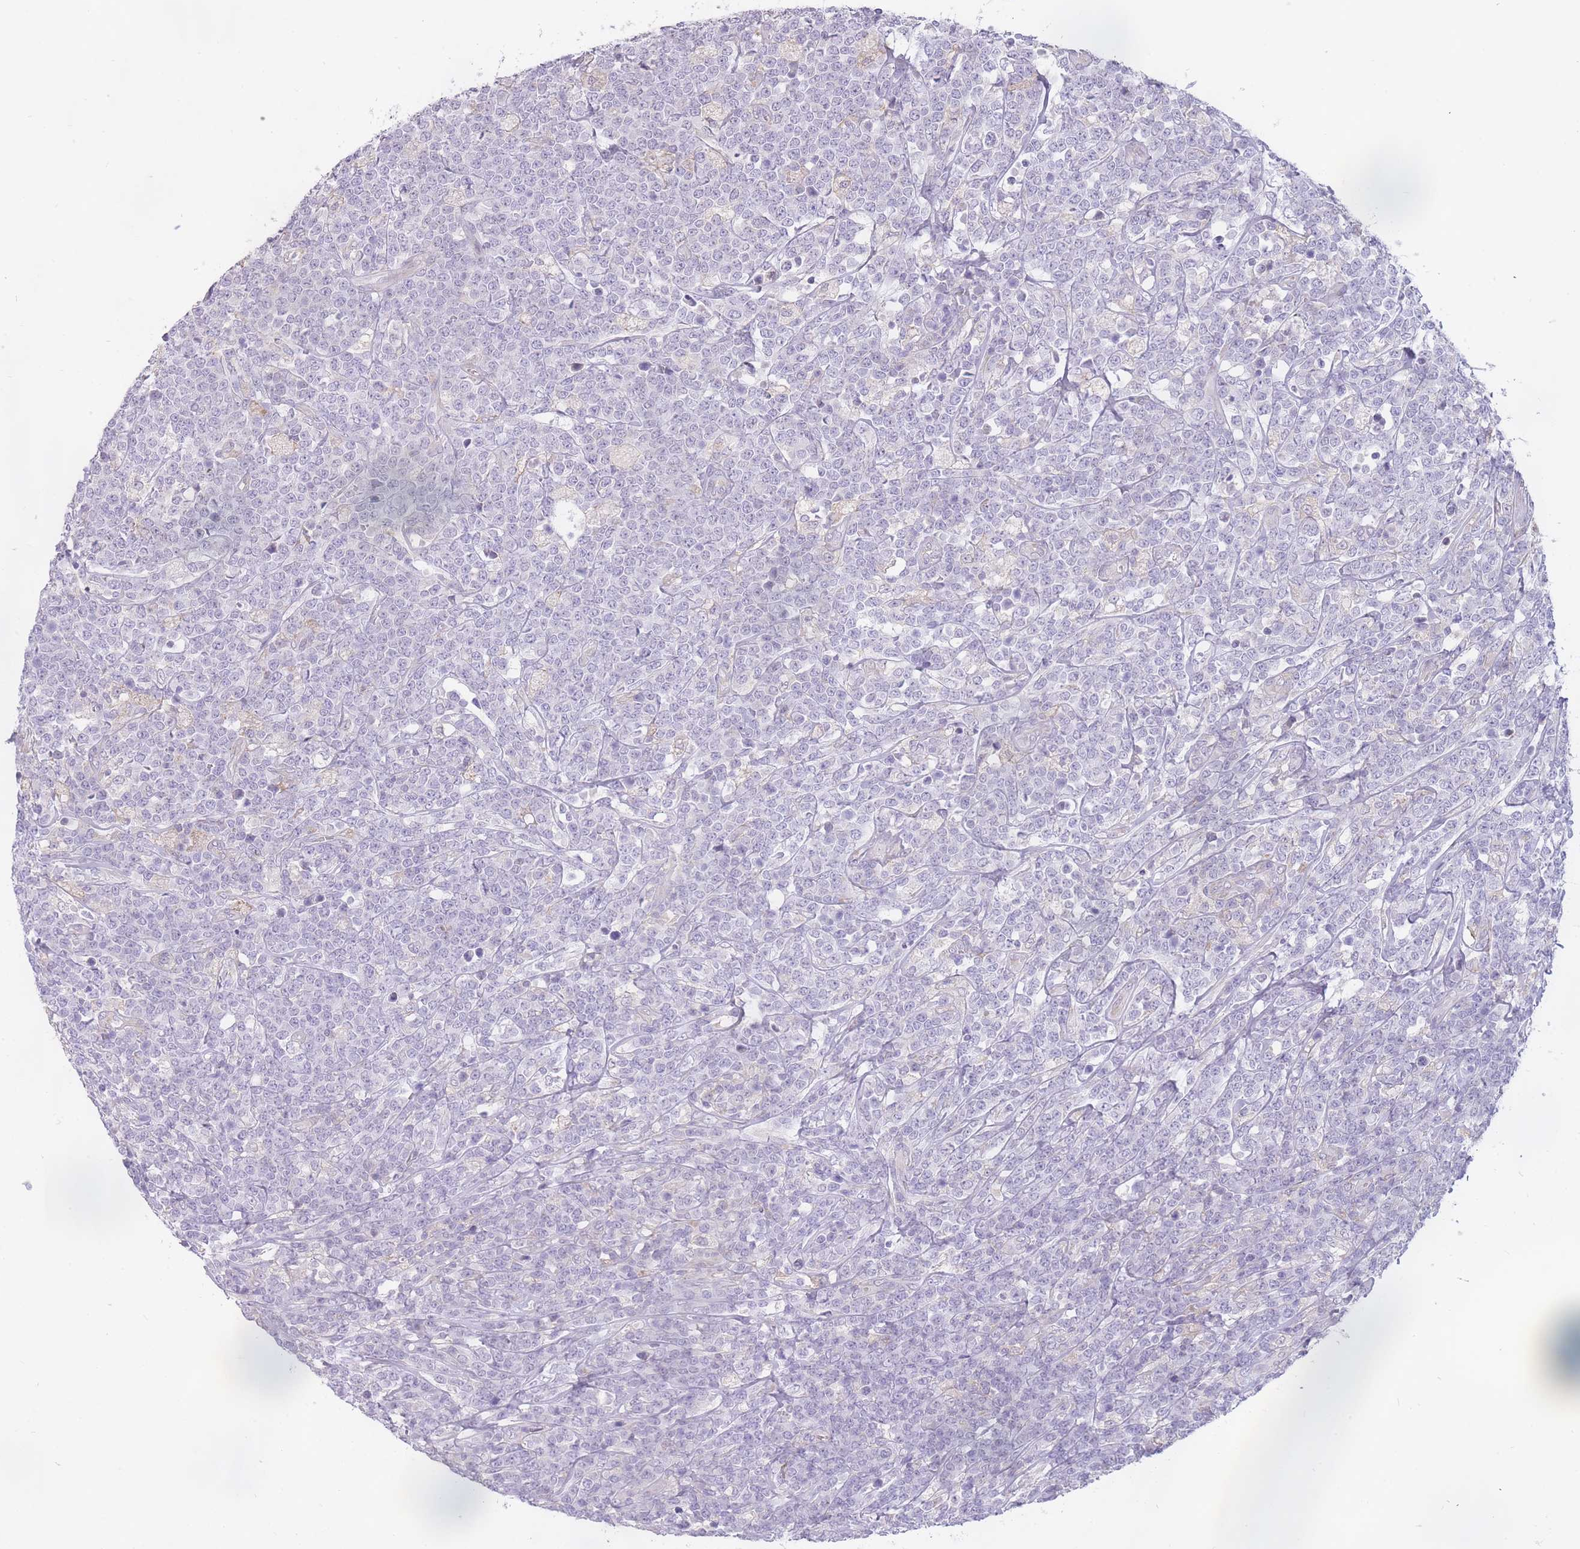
{"staining": {"intensity": "negative", "quantity": "none", "location": "none"}, "tissue": "lymphoma", "cell_type": "Tumor cells", "image_type": "cancer", "snomed": [{"axis": "morphology", "description": "Malignant lymphoma, non-Hodgkin's type, High grade"}, {"axis": "topography", "description": "Small intestine"}], "caption": "Image shows no significant protein staining in tumor cells of lymphoma. (DAB immunohistochemistry with hematoxylin counter stain).", "gene": "TRAPPC5", "patient": {"sex": "male", "age": 8}}